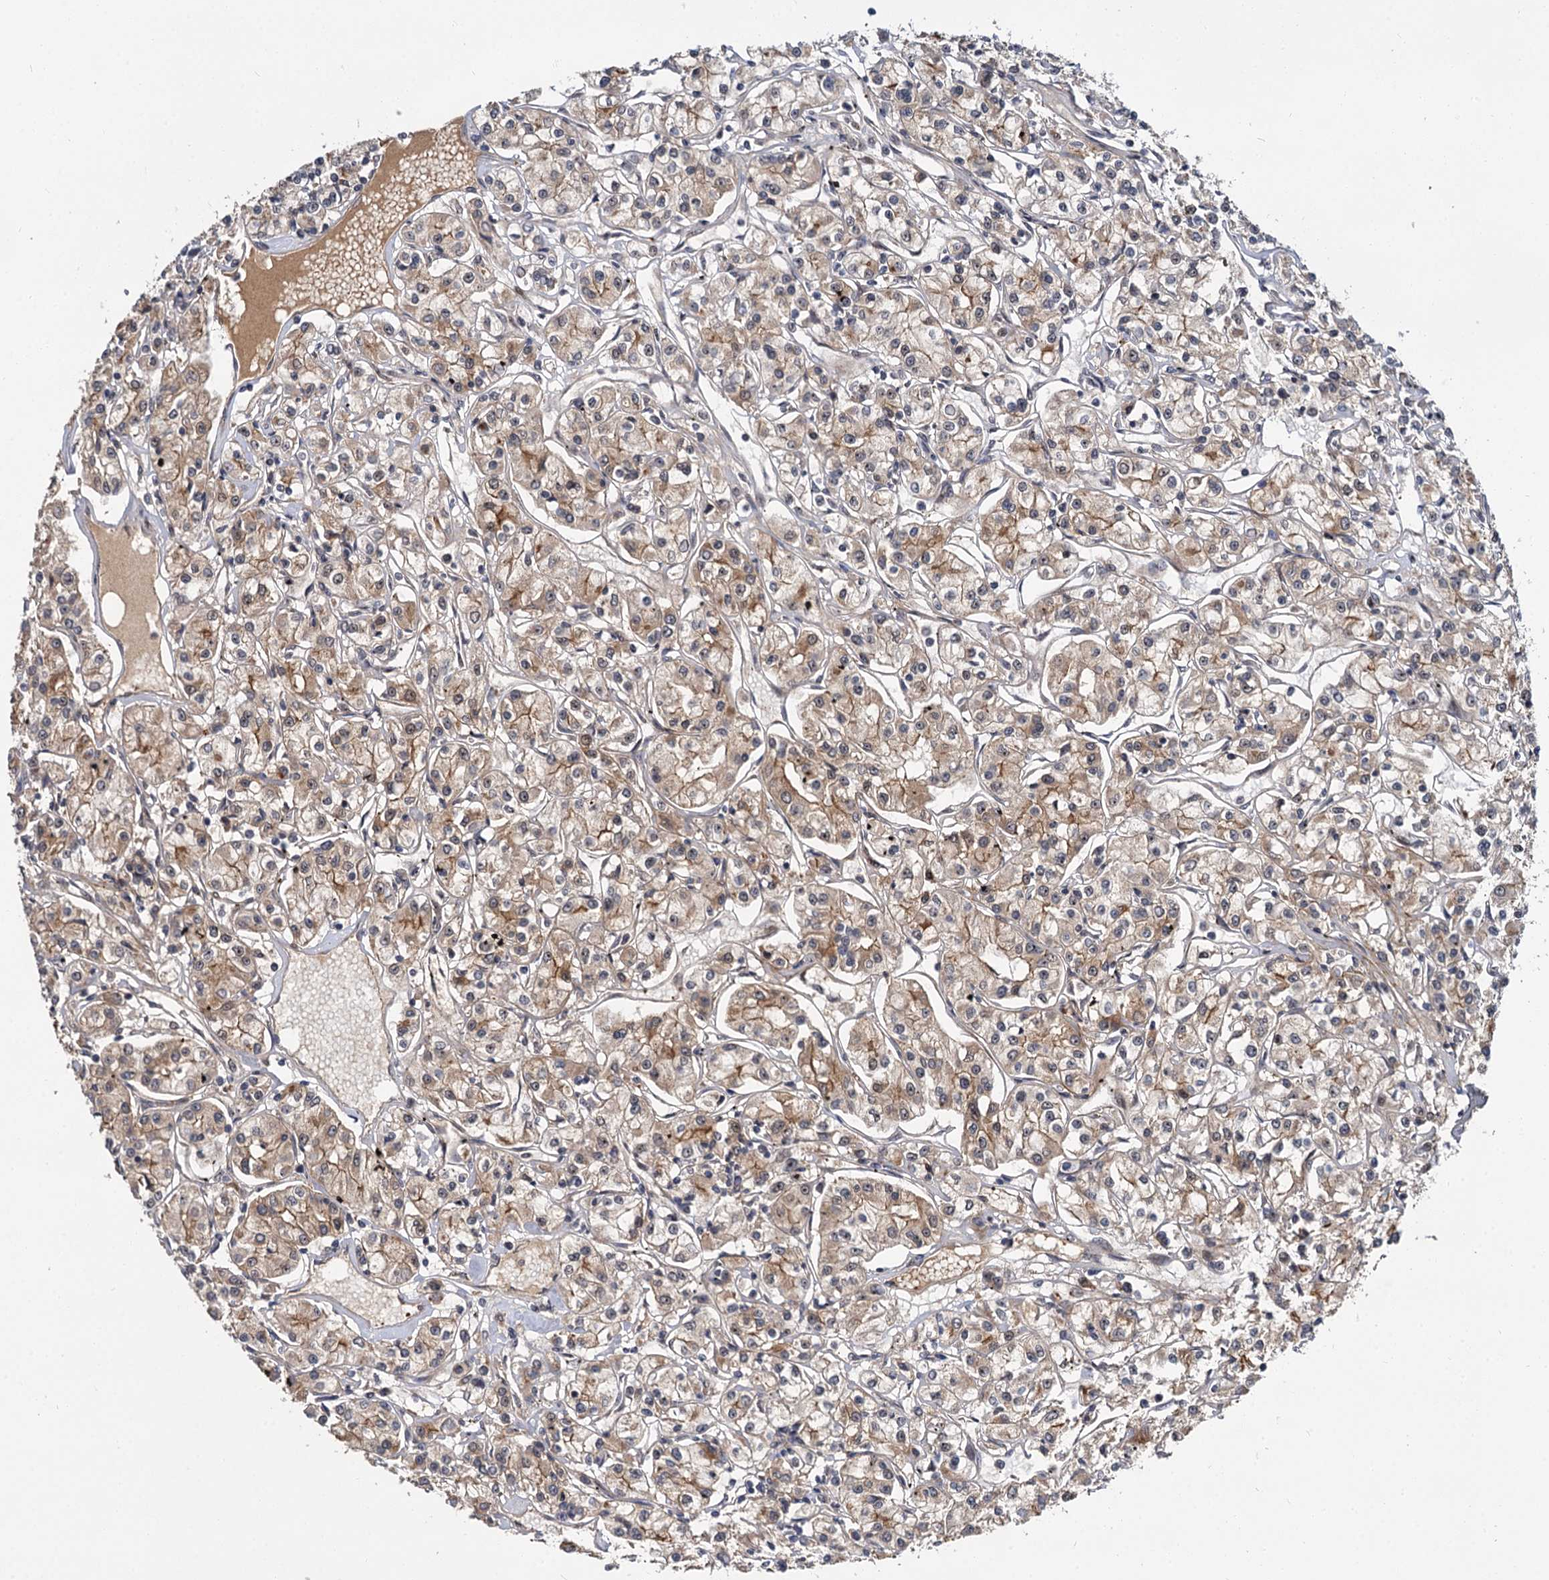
{"staining": {"intensity": "weak", "quantity": ">75%", "location": "cytoplasmic/membranous"}, "tissue": "renal cancer", "cell_type": "Tumor cells", "image_type": "cancer", "snomed": [{"axis": "morphology", "description": "Adenocarcinoma, NOS"}, {"axis": "topography", "description": "Kidney"}], "caption": "Tumor cells exhibit low levels of weak cytoplasmic/membranous expression in approximately >75% of cells in human adenocarcinoma (renal).", "gene": "MBD6", "patient": {"sex": "female", "age": 59}}